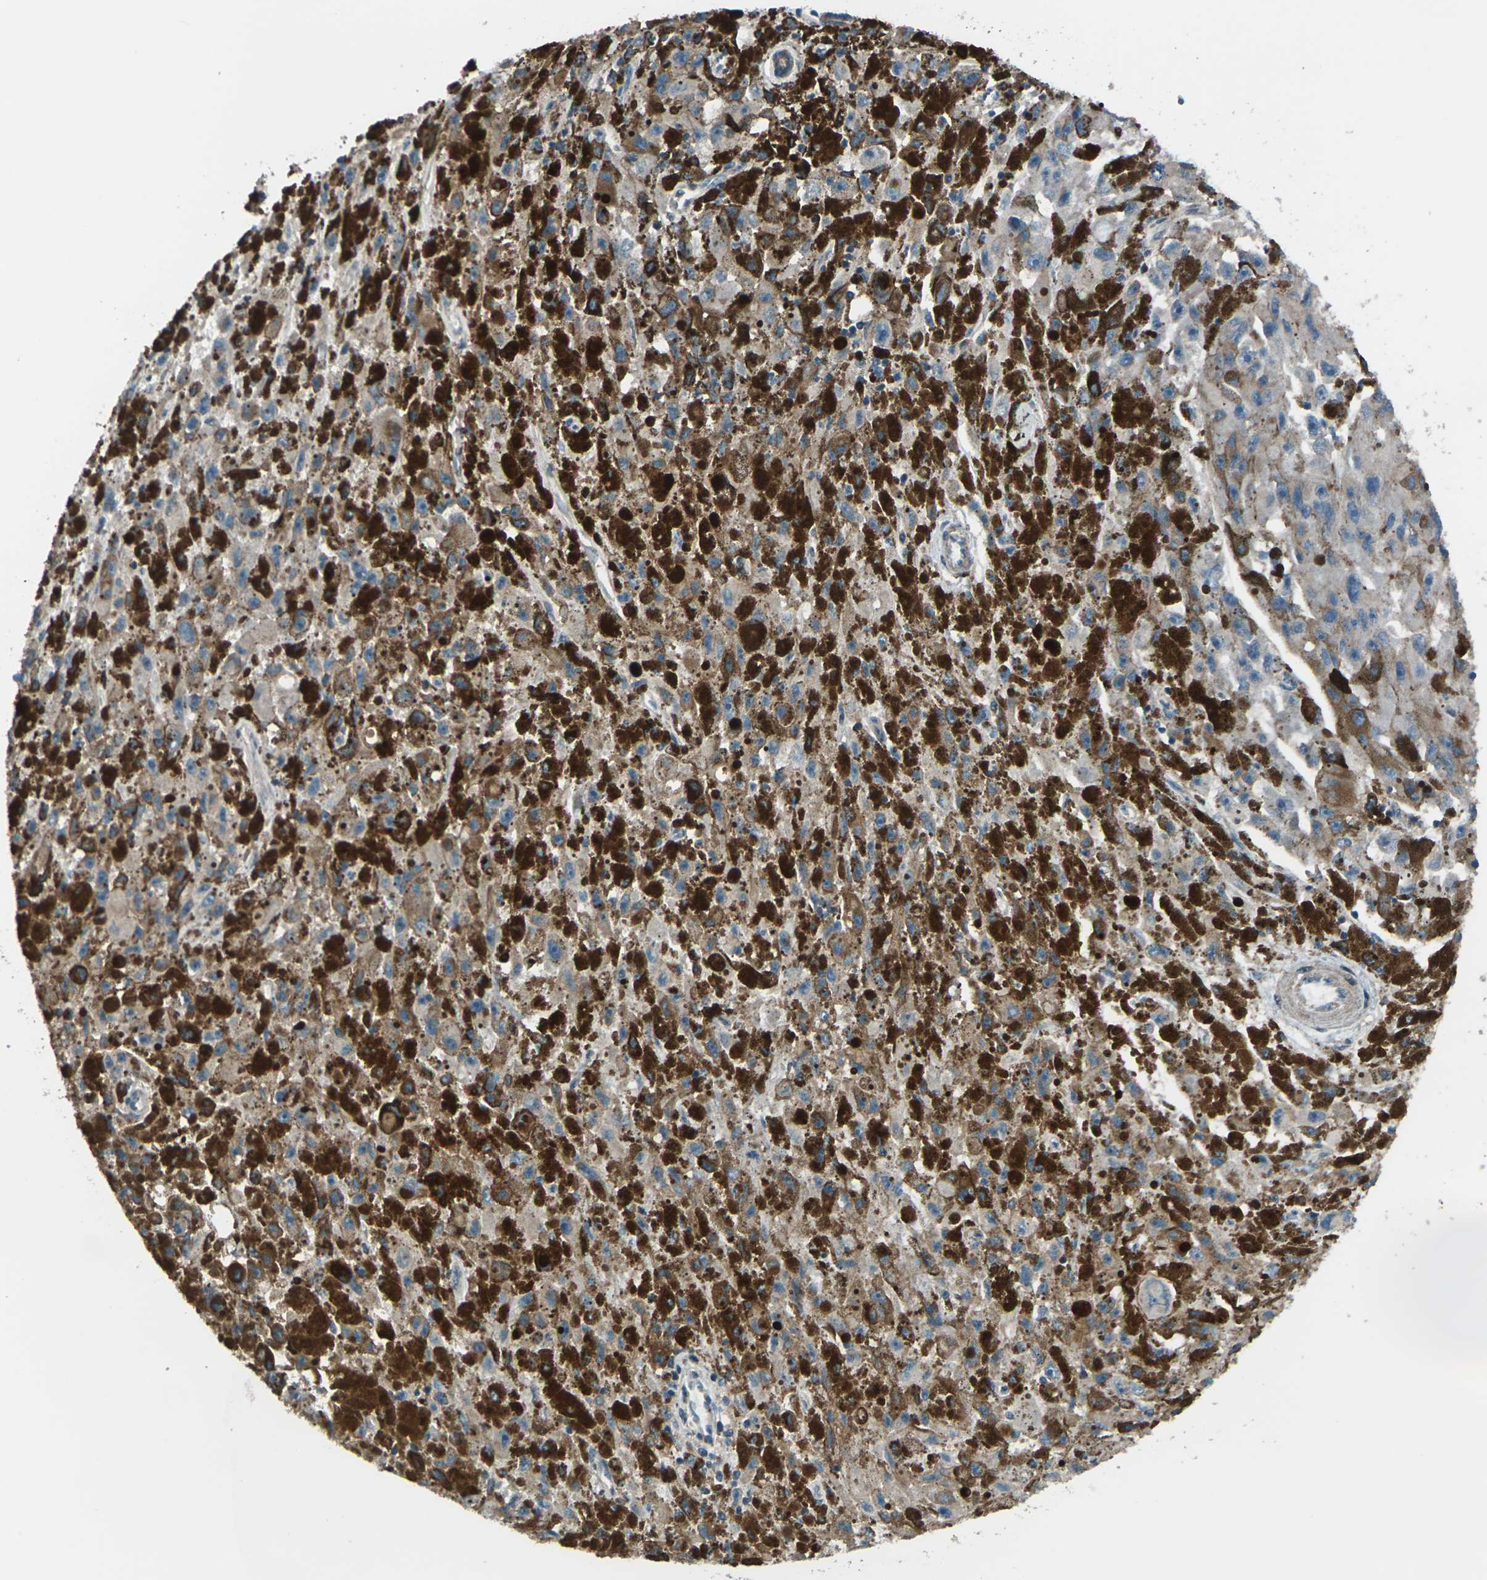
{"staining": {"intensity": "weak", "quantity": ">75%", "location": "cytoplasmic/membranous"}, "tissue": "melanoma", "cell_type": "Tumor cells", "image_type": "cancer", "snomed": [{"axis": "morphology", "description": "Malignant melanoma, NOS"}, {"axis": "topography", "description": "Skin"}], "caption": "Approximately >75% of tumor cells in melanoma reveal weak cytoplasmic/membranous protein staining as visualized by brown immunohistochemical staining.", "gene": "CMTM4", "patient": {"sex": "female", "age": 104}}